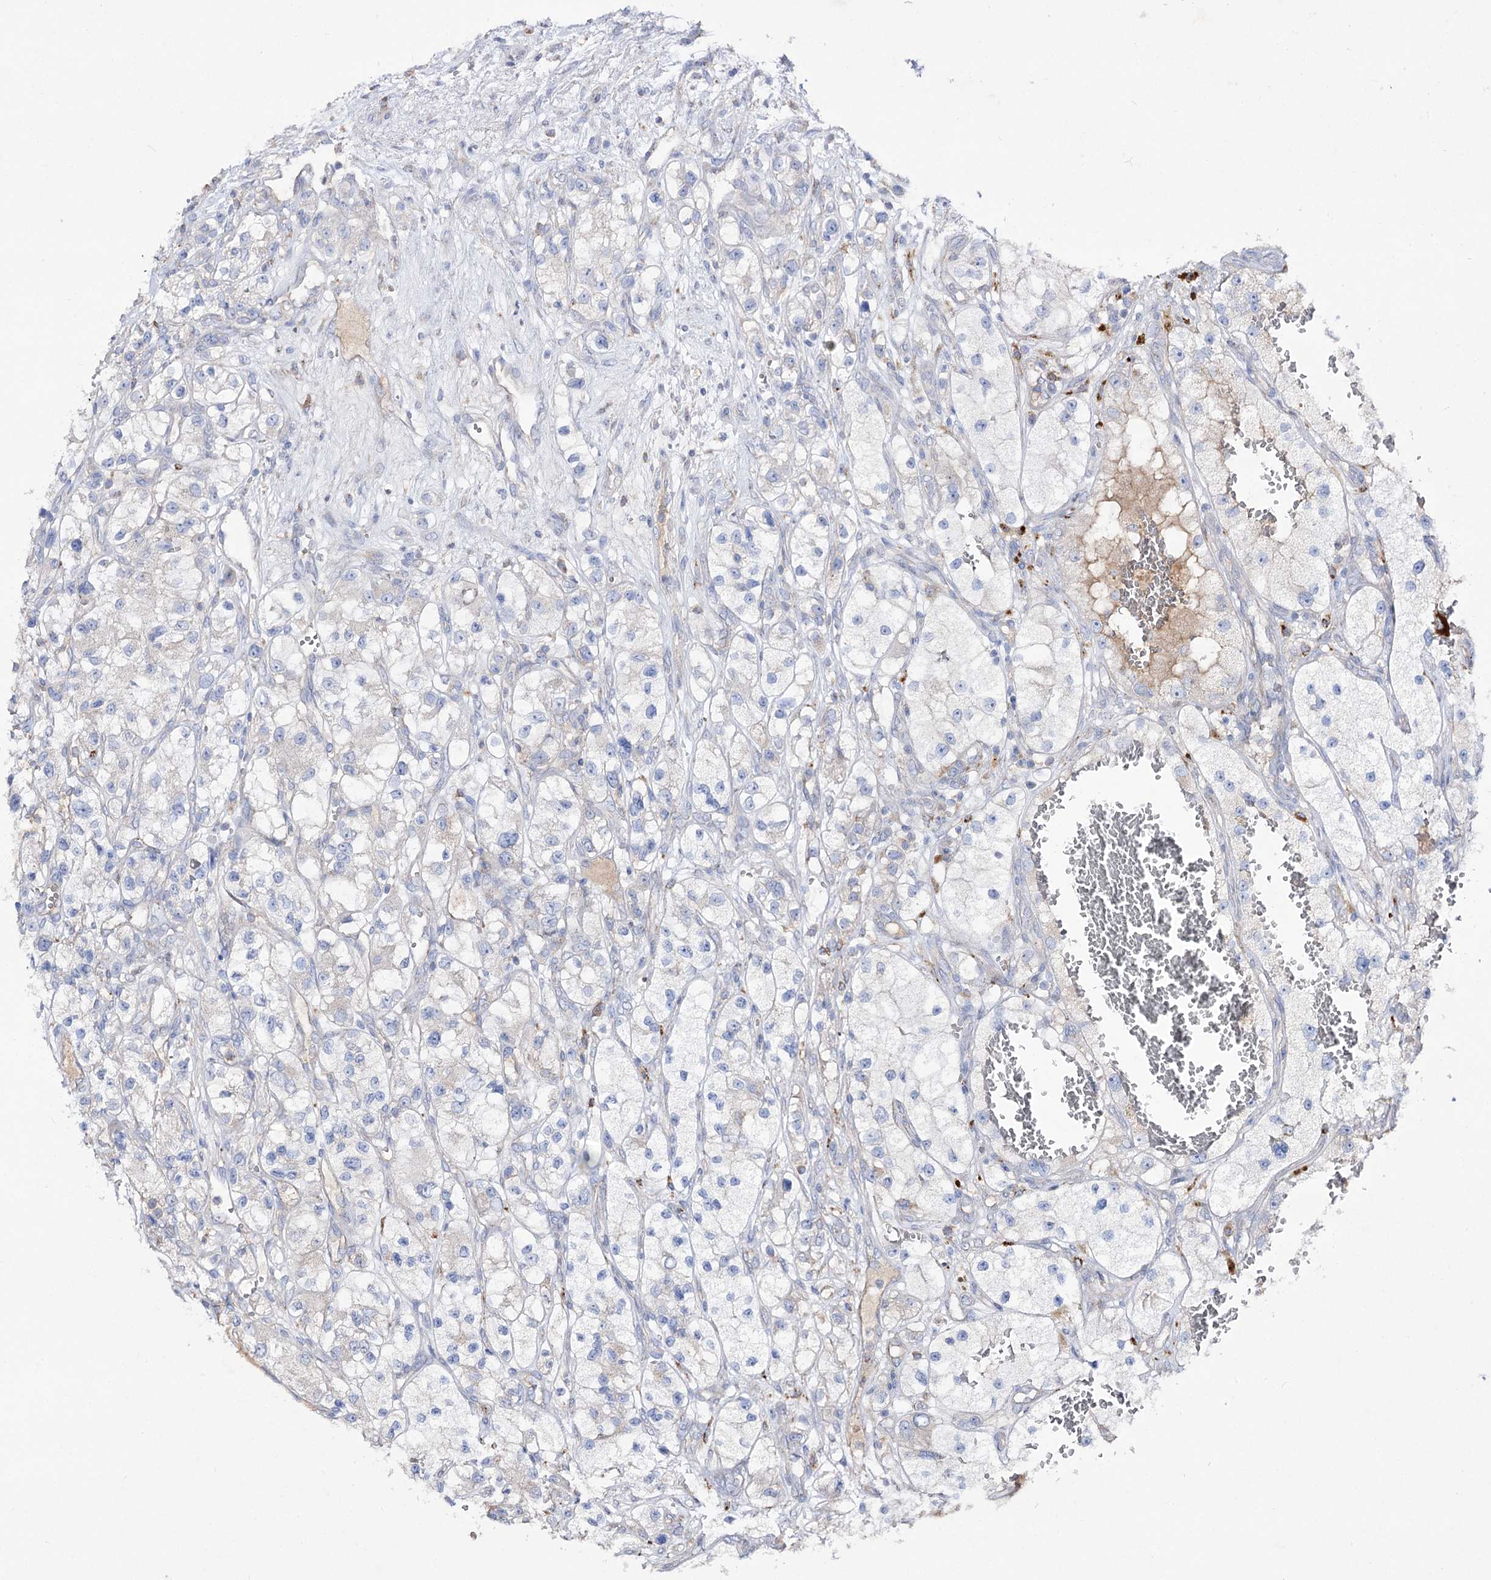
{"staining": {"intensity": "negative", "quantity": "none", "location": "none"}, "tissue": "renal cancer", "cell_type": "Tumor cells", "image_type": "cancer", "snomed": [{"axis": "morphology", "description": "Adenocarcinoma, NOS"}, {"axis": "topography", "description": "Kidney"}], "caption": "Tumor cells are negative for protein expression in human adenocarcinoma (renal). (DAB immunohistochemistry, high magnification).", "gene": "NAGLU", "patient": {"sex": "female", "age": 57}}